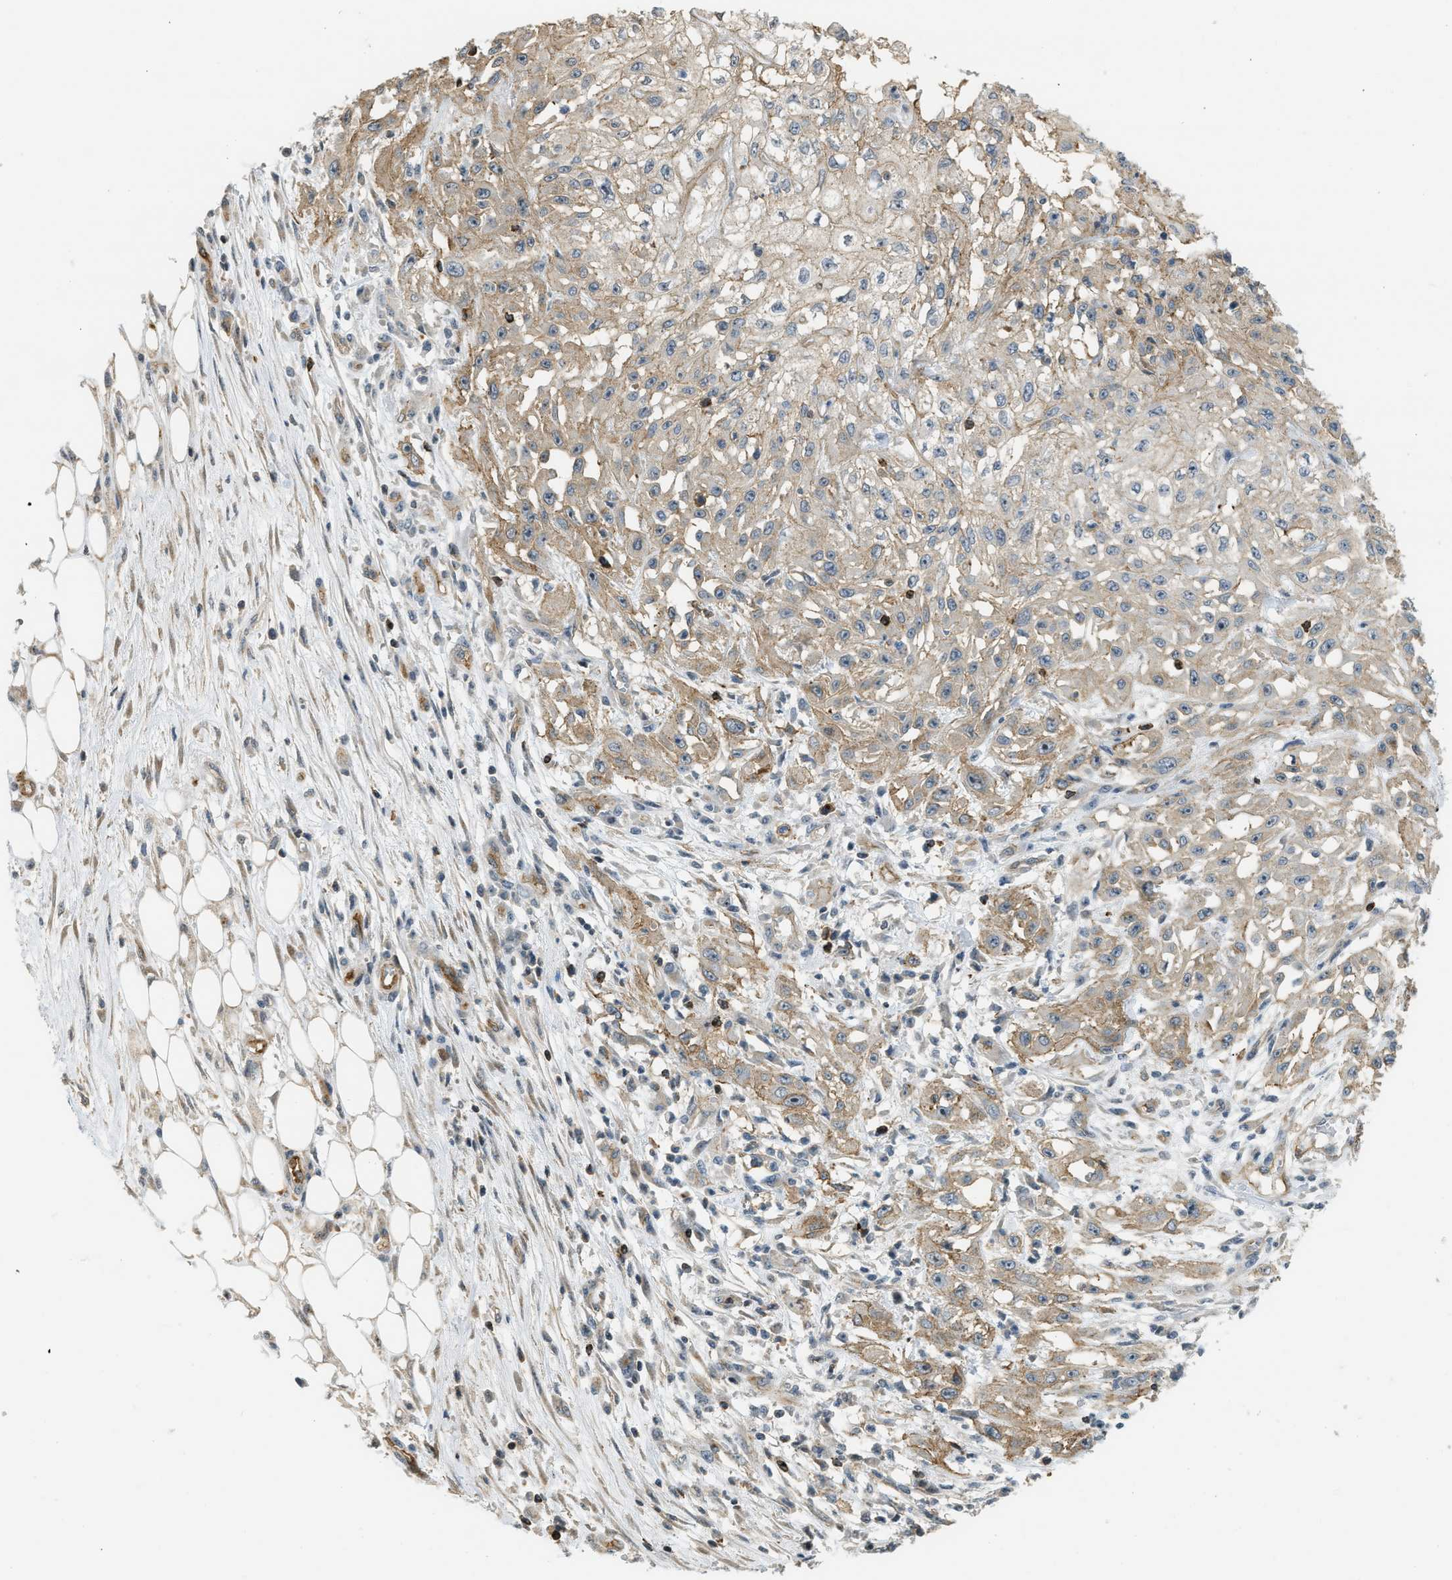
{"staining": {"intensity": "moderate", "quantity": ">75%", "location": "cytoplasmic/membranous"}, "tissue": "skin cancer", "cell_type": "Tumor cells", "image_type": "cancer", "snomed": [{"axis": "morphology", "description": "Squamous cell carcinoma, NOS"}, {"axis": "morphology", "description": "Squamous cell carcinoma, metastatic, NOS"}, {"axis": "topography", "description": "Skin"}, {"axis": "topography", "description": "Lymph node"}], "caption": "Approximately >75% of tumor cells in skin cancer (squamous cell carcinoma) display moderate cytoplasmic/membranous protein staining as visualized by brown immunohistochemical staining.", "gene": "KIAA1671", "patient": {"sex": "male", "age": 75}}